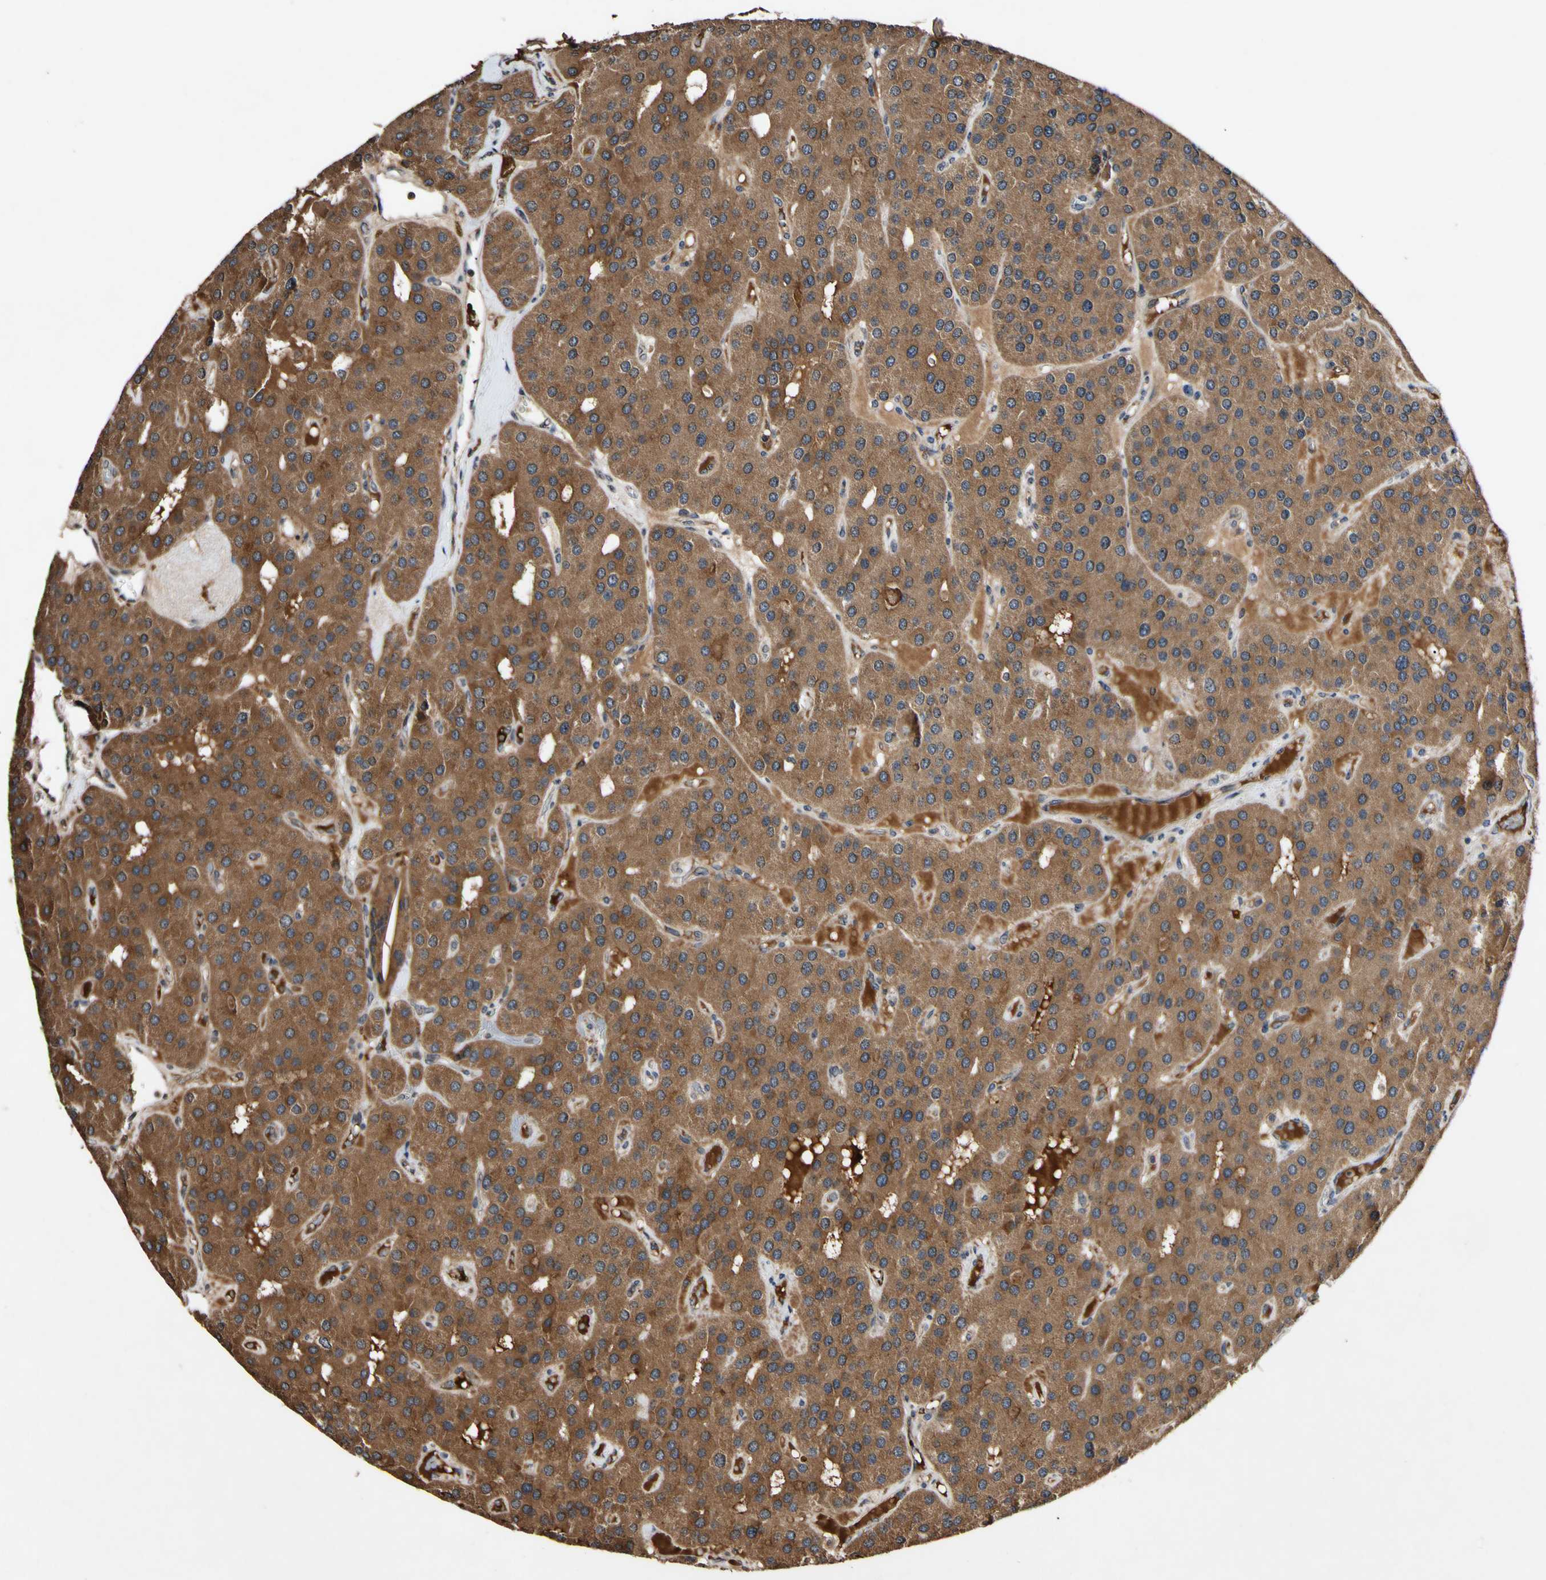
{"staining": {"intensity": "strong", "quantity": ">75%", "location": "cytoplasmic/membranous"}, "tissue": "parathyroid gland", "cell_type": "Glandular cells", "image_type": "normal", "snomed": [{"axis": "morphology", "description": "Normal tissue, NOS"}, {"axis": "morphology", "description": "Adenoma, NOS"}, {"axis": "topography", "description": "Parathyroid gland"}], "caption": "Protein staining of benign parathyroid gland shows strong cytoplasmic/membranous staining in about >75% of glandular cells. (Stains: DAB (3,3'-diaminobenzidine) in brown, nuclei in blue, Microscopy: brightfield microscopy at high magnification).", "gene": "PLAT", "patient": {"sex": "female", "age": 86}}